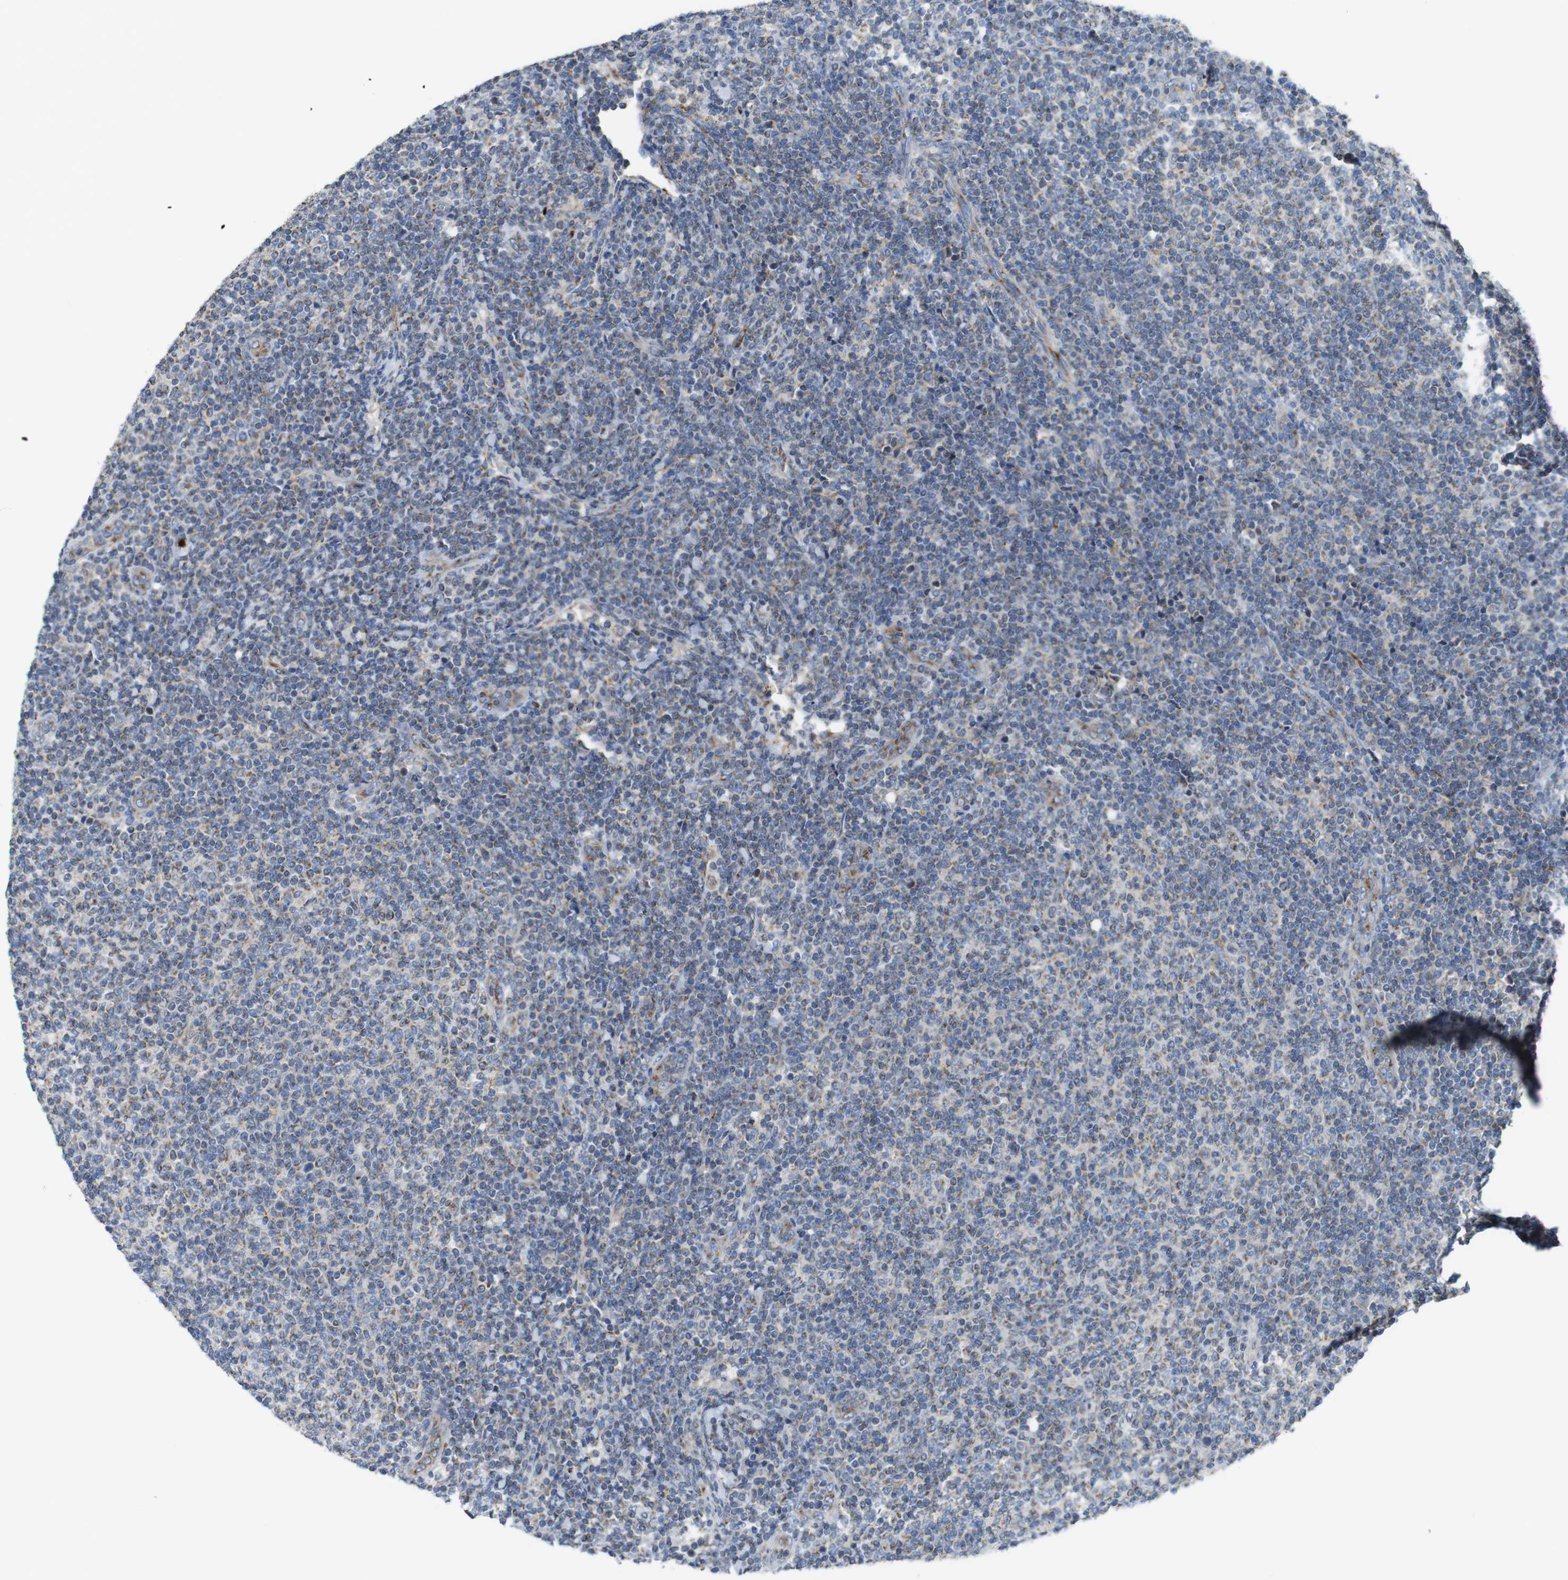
{"staining": {"intensity": "moderate", "quantity": "25%-75%", "location": "cytoplasmic/membranous"}, "tissue": "lymphoma", "cell_type": "Tumor cells", "image_type": "cancer", "snomed": [{"axis": "morphology", "description": "Malignant lymphoma, non-Hodgkin's type, Low grade"}, {"axis": "topography", "description": "Lymph node"}], "caption": "Protein staining of low-grade malignant lymphoma, non-Hodgkin's type tissue exhibits moderate cytoplasmic/membranous staining in about 25%-75% of tumor cells.", "gene": "EFCAB14", "patient": {"sex": "male", "age": 66}}